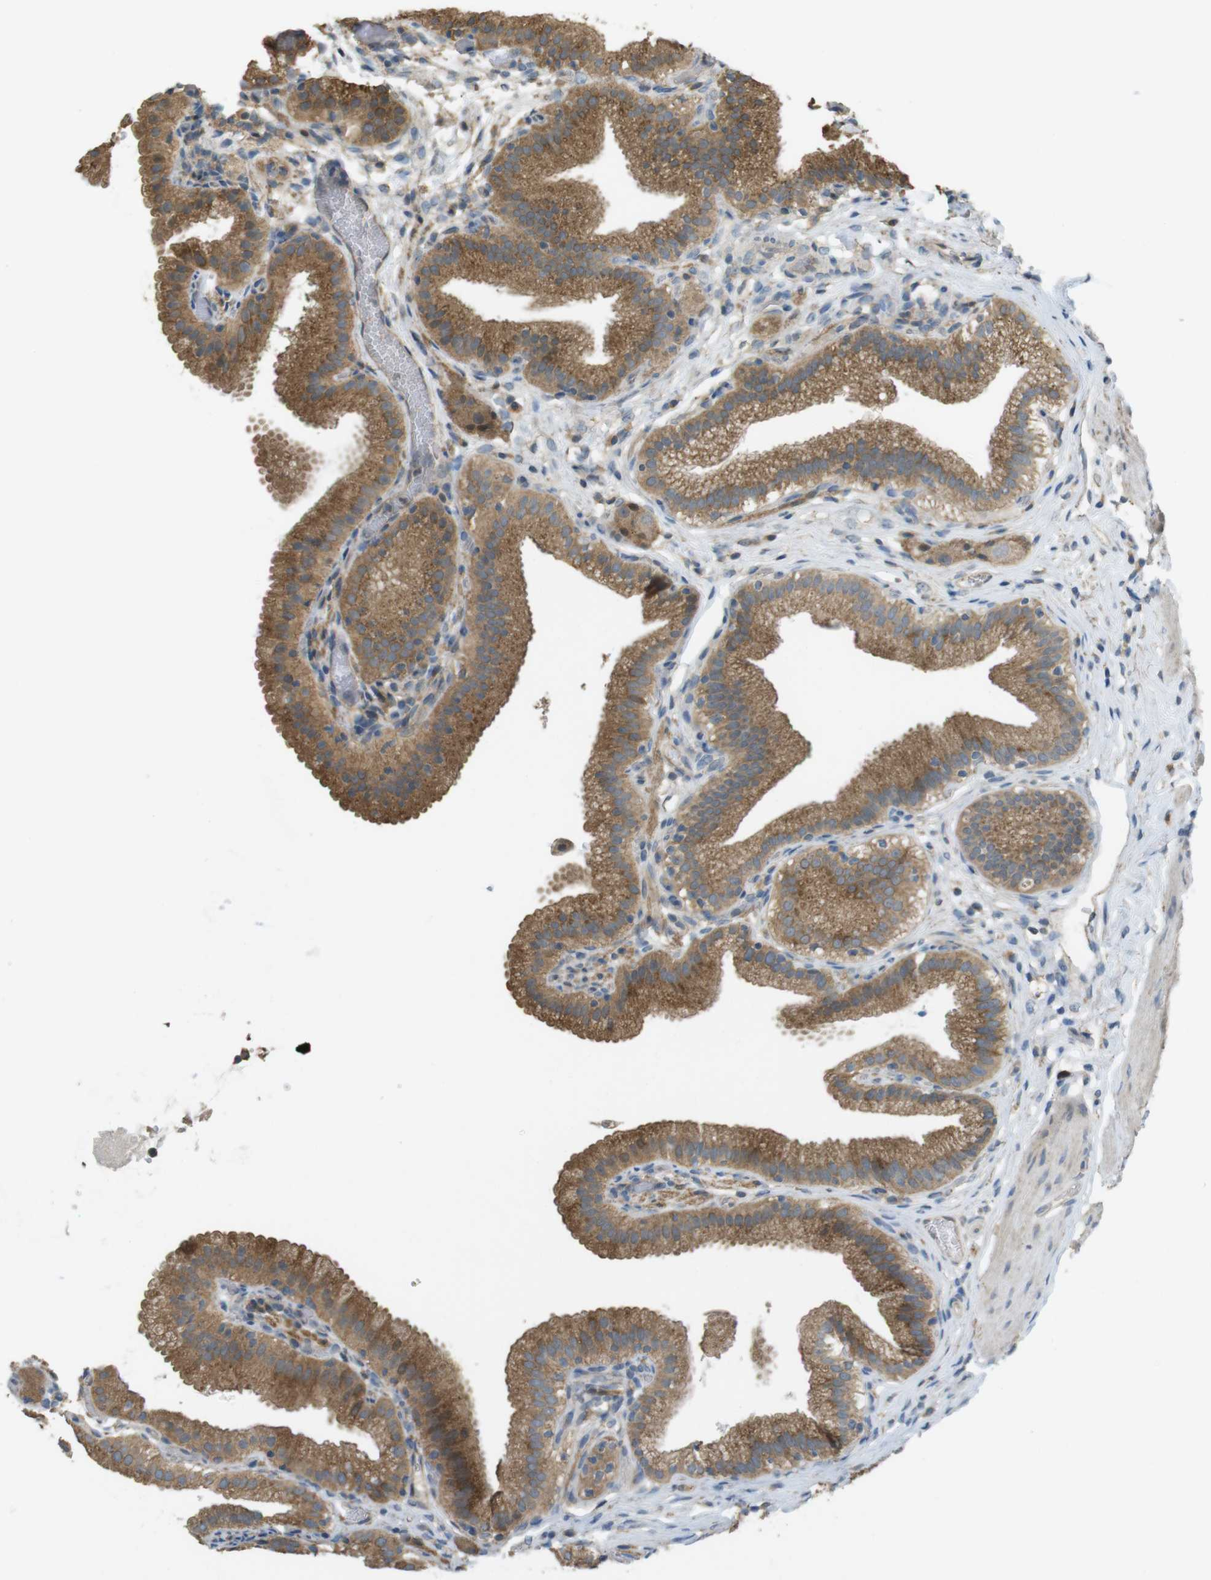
{"staining": {"intensity": "moderate", "quantity": ">75%", "location": "cytoplasmic/membranous"}, "tissue": "gallbladder", "cell_type": "Glandular cells", "image_type": "normal", "snomed": [{"axis": "morphology", "description": "Normal tissue, NOS"}, {"axis": "topography", "description": "Gallbladder"}], "caption": "Approximately >75% of glandular cells in unremarkable human gallbladder reveal moderate cytoplasmic/membranous protein positivity as visualized by brown immunohistochemical staining.", "gene": "ZDHHC20", "patient": {"sex": "male", "age": 54}}